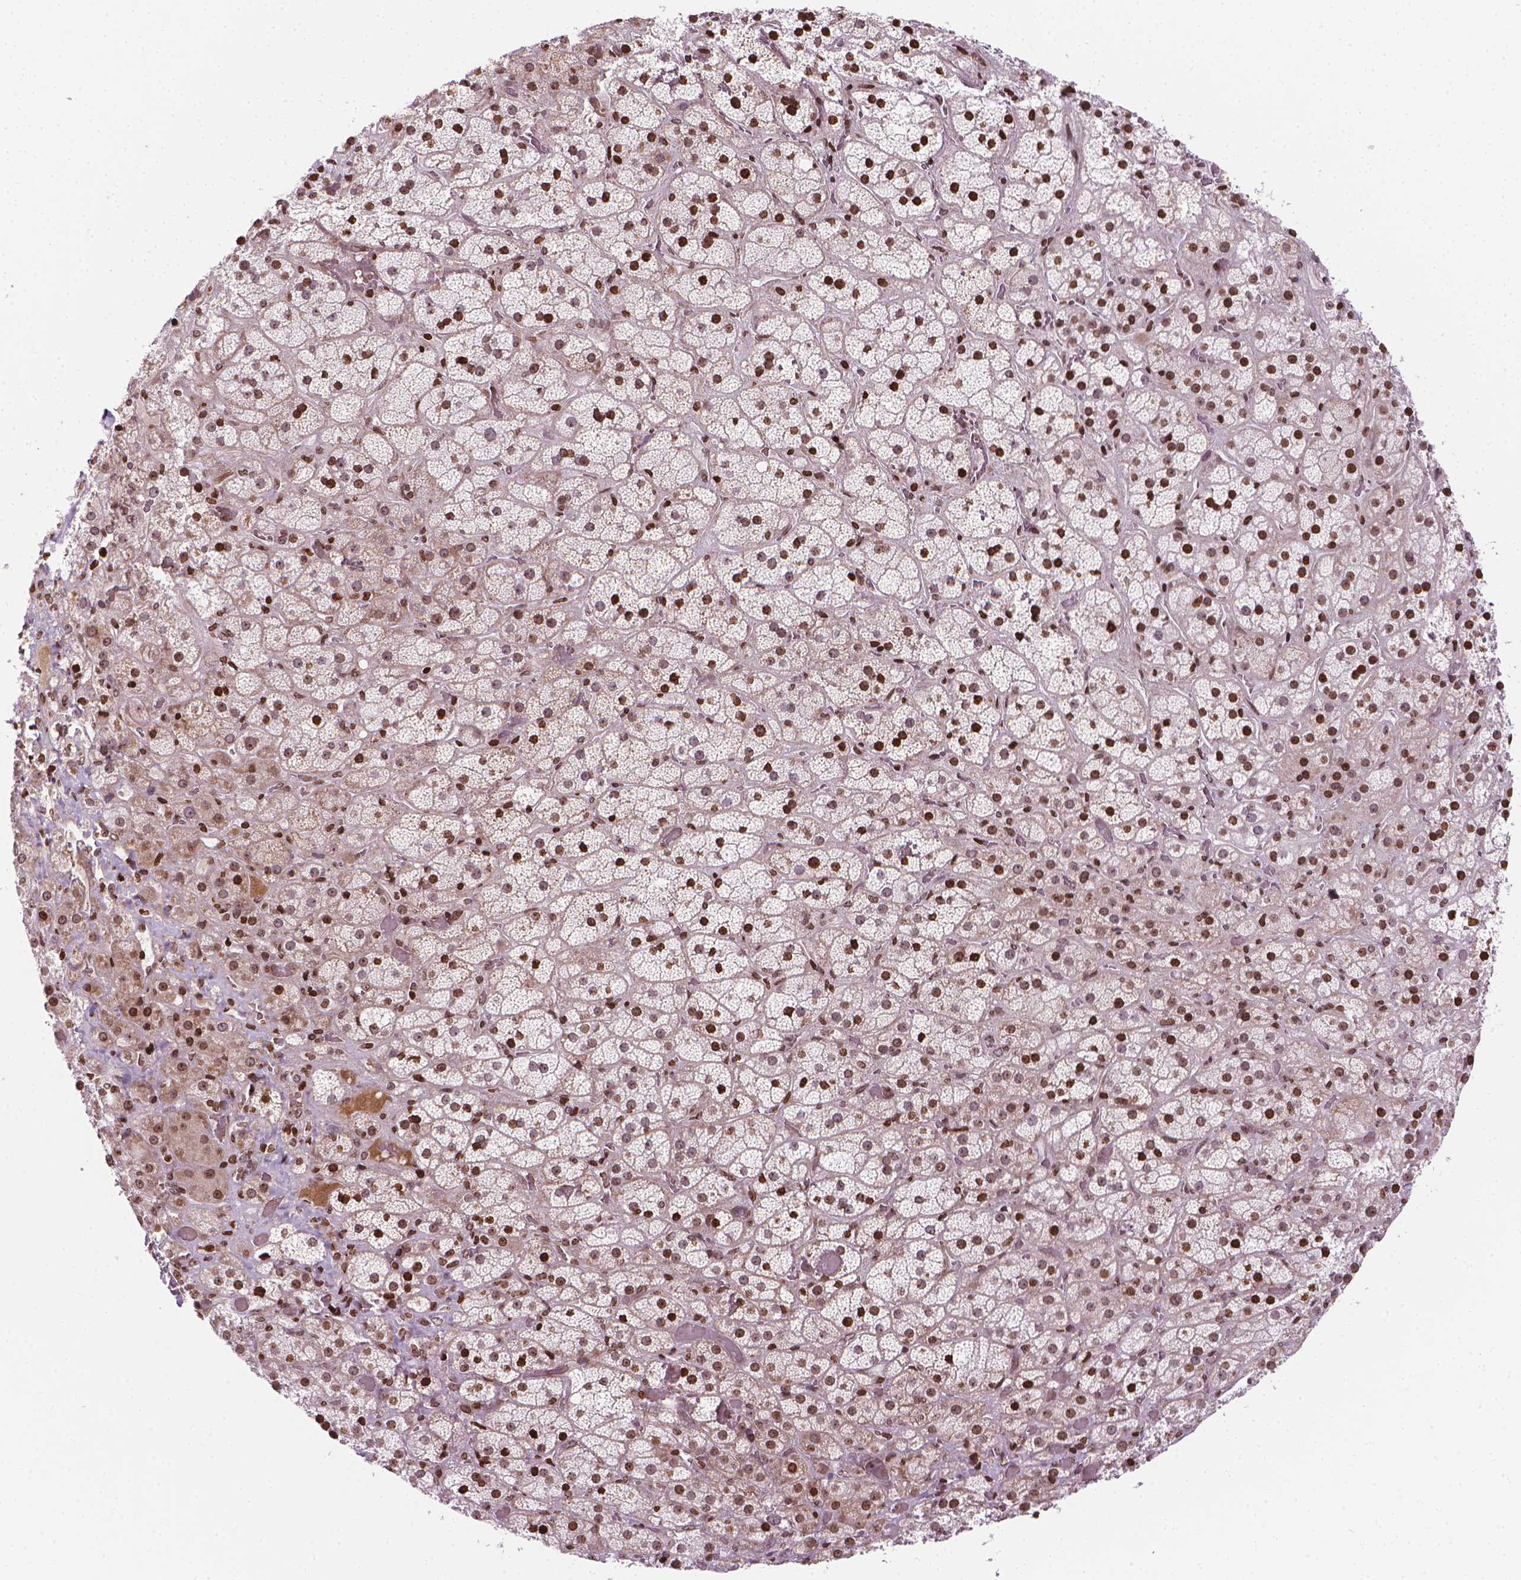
{"staining": {"intensity": "strong", "quantity": "25%-75%", "location": "nuclear"}, "tissue": "adrenal gland", "cell_type": "Glandular cells", "image_type": "normal", "snomed": [{"axis": "morphology", "description": "Normal tissue, NOS"}, {"axis": "topography", "description": "Adrenal gland"}], "caption": "Immunohistochemistry (IHC) image of unremarkable adrenal gland: human adrenal gland stained using immunohistochemistry displays high levels of strong protein expression localized specifically in the nuclear of glandular cells, appearing as a nuclear brown color.", "gene": "PIP4K2A", "patient": {"sex": "male", "age": 57}}